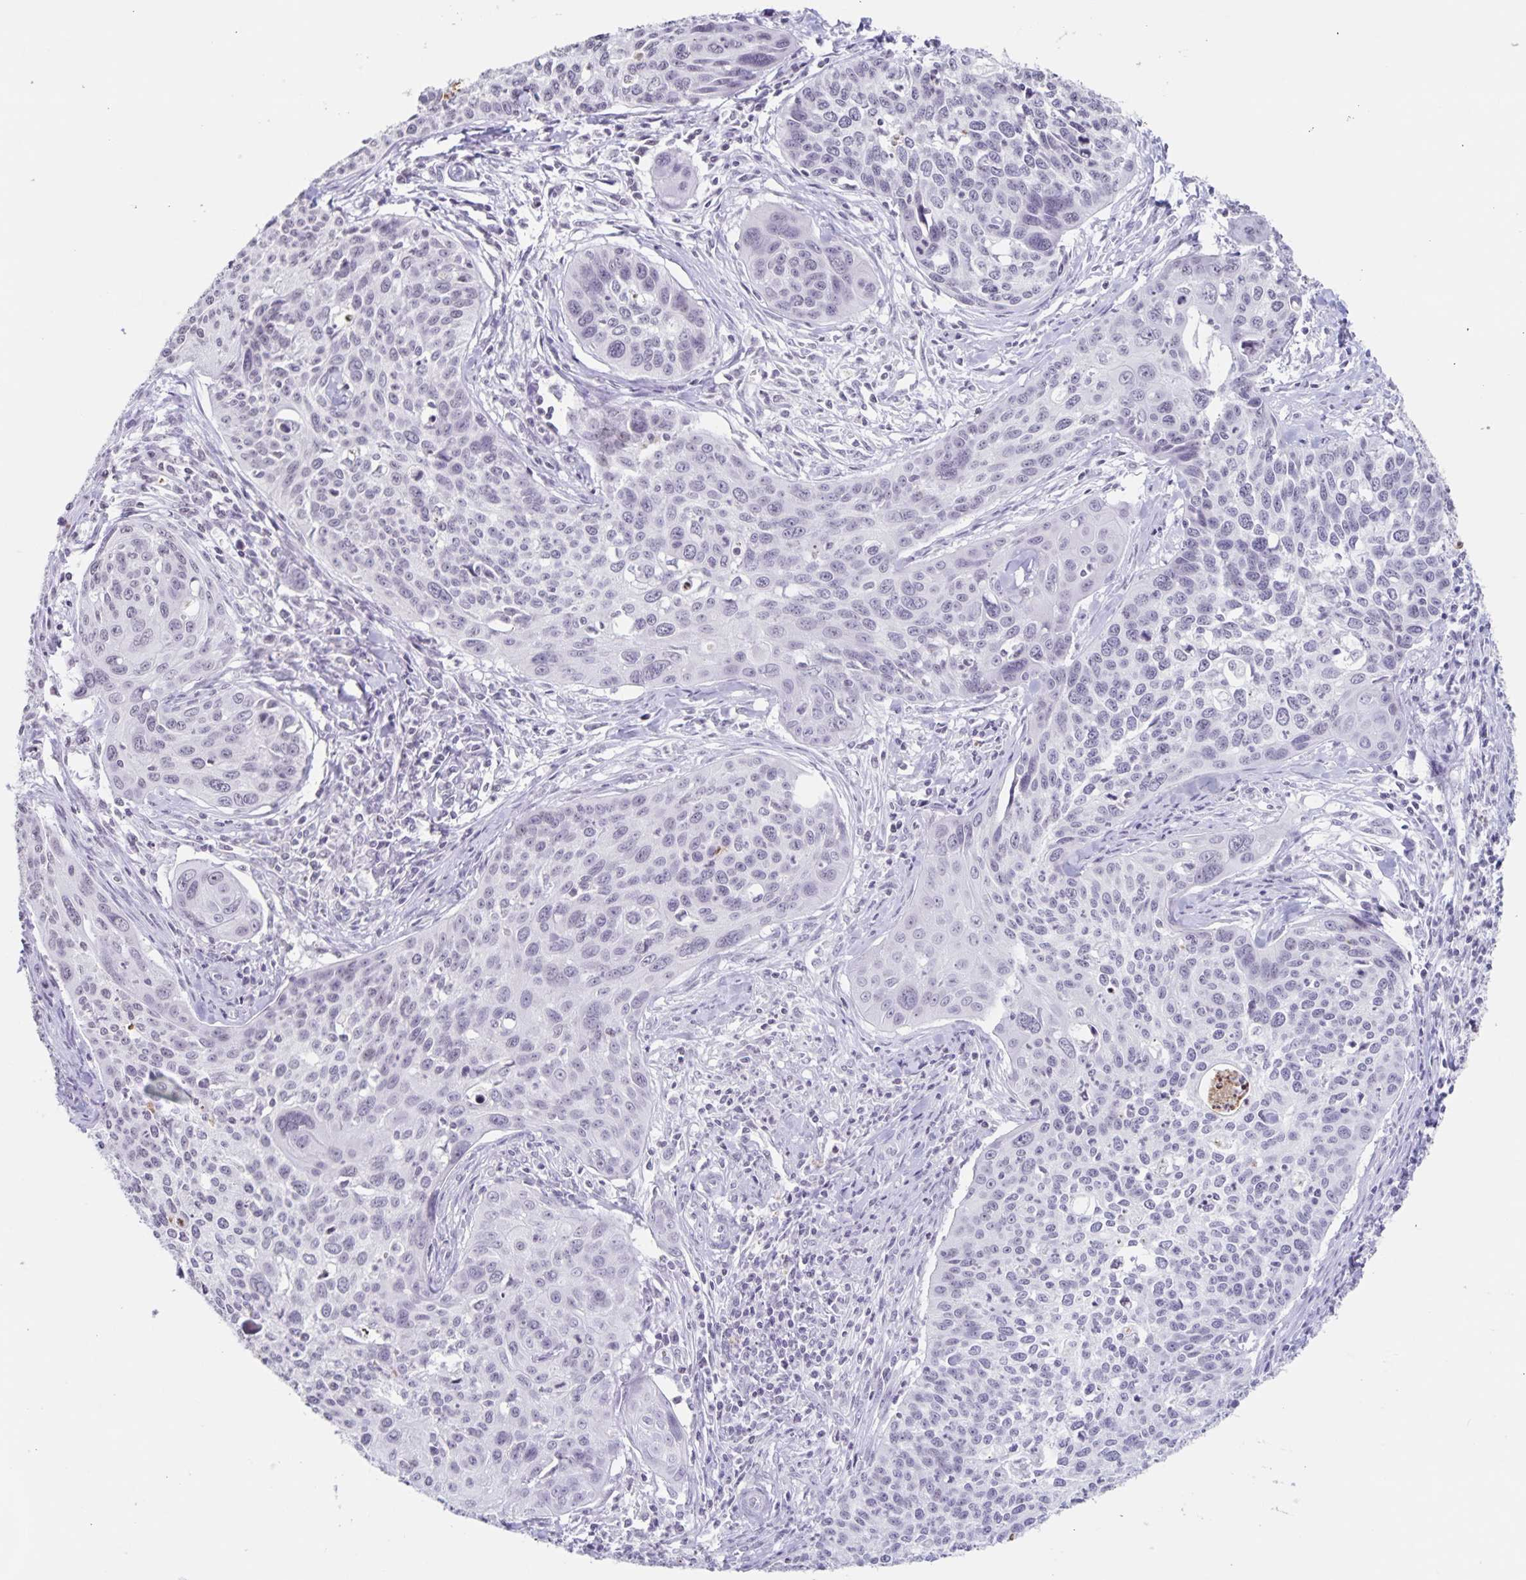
{"staining": {"intensity": "negative", "quantity": "none", "location": "none"}, "tissue": "cervical cancer", "cell_type": "Tumor cells", "image_type": "cancer", "snomed": [{"axis": "morphology", "description": "Squamous cell carcinoma, NOS"}, {"axis": "topography", "description": "Cervix"}], "caption": "Tumor cells are negative for protein expression in human cervical cancer (squamous cell carcinoma).", "gene": "LCE6A", "patient": {"sex": "female", "age": 31}}